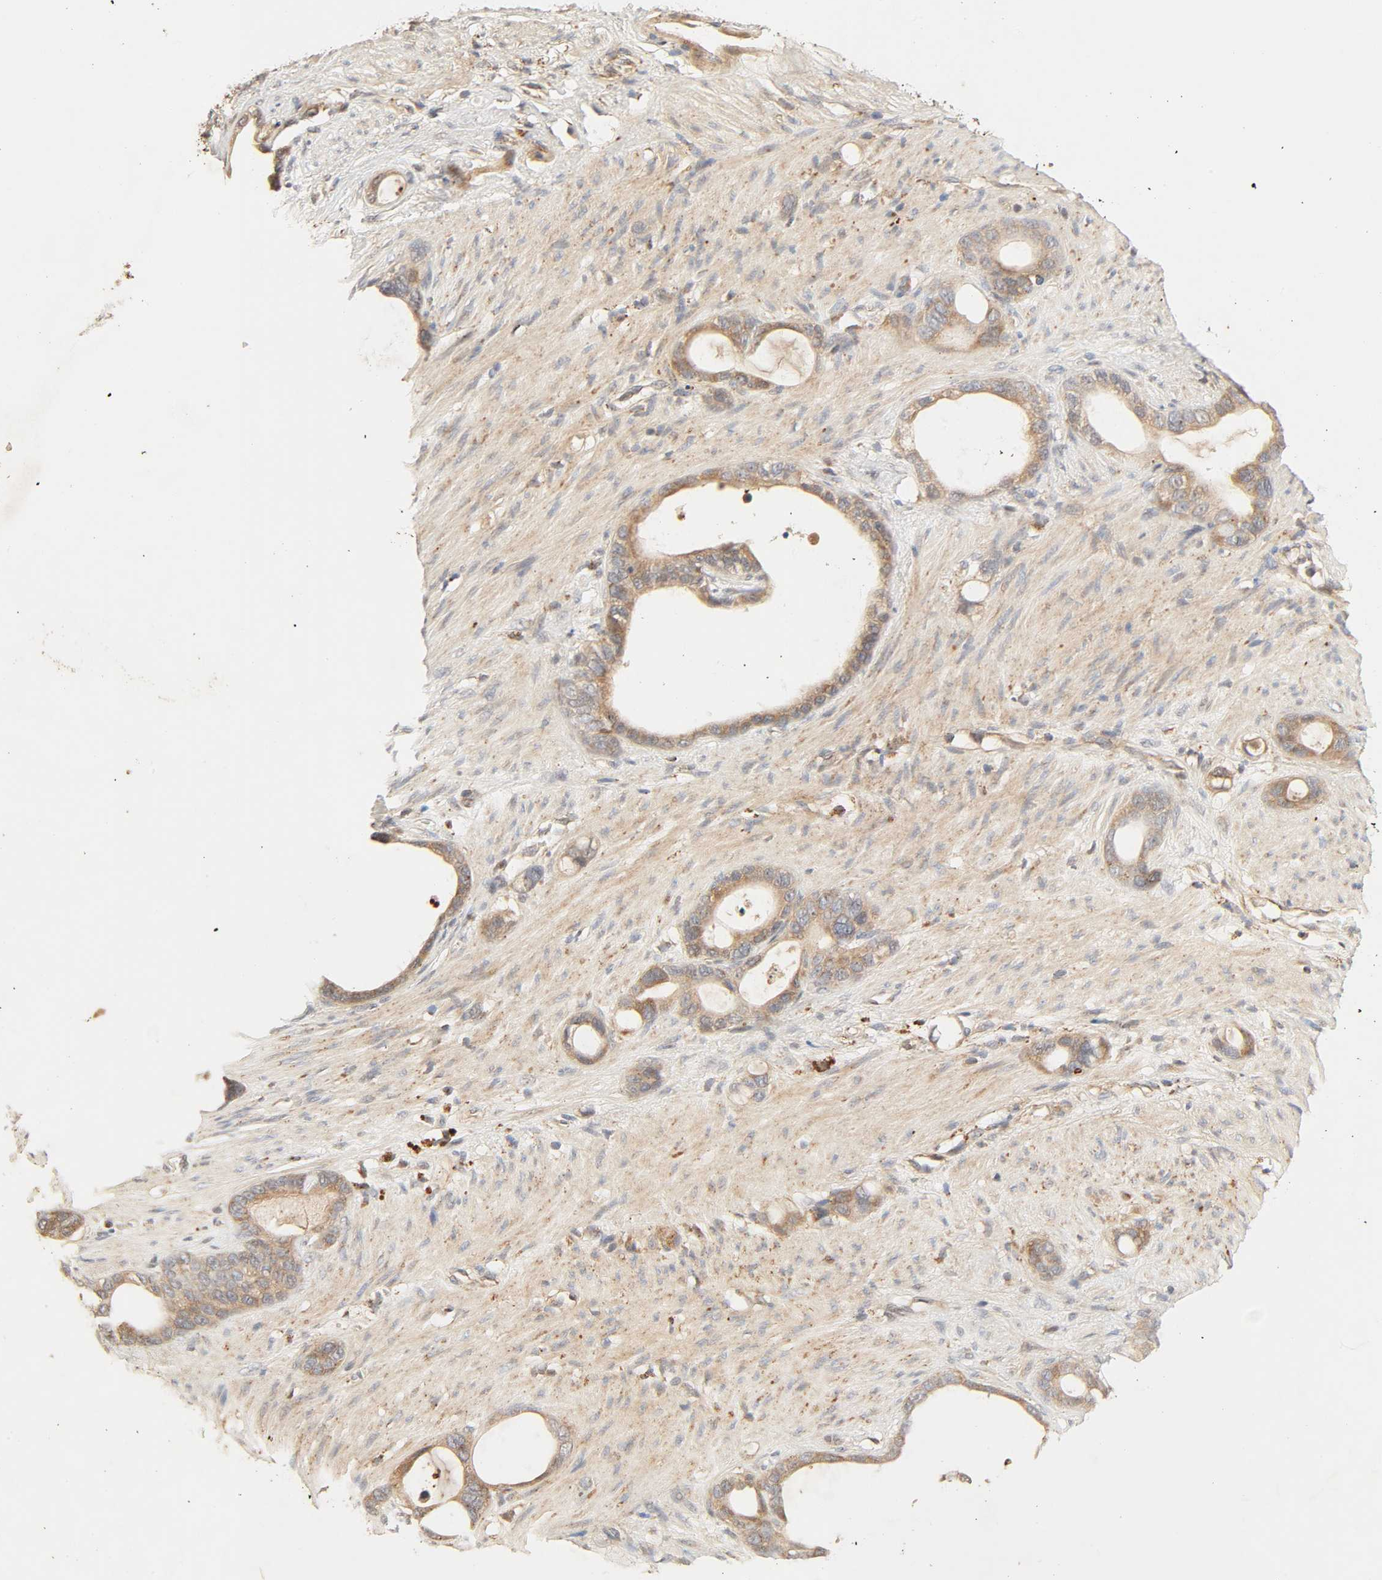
{"staining": {"intensity": "moderate", "quantity": ">75%", "location": "cytoplasmic/membranous"}, "tissue": "stomach cancer", "cell_type": "Tumor cells", "image_type": "cancer", "snomed": [{"axis": "morphology", "description": "Adenocarcinoma, NOS"}, {"axis": "topography", "description": "Stomach"}], "caption": "Tumor cells exhibit medium levels of moderate cytoplasmic/membranous expression in about >75% of cells in stomach adenocarcinoma.", "gene": "MAPK6", "patient": {"sex": "female", "age": 75}}